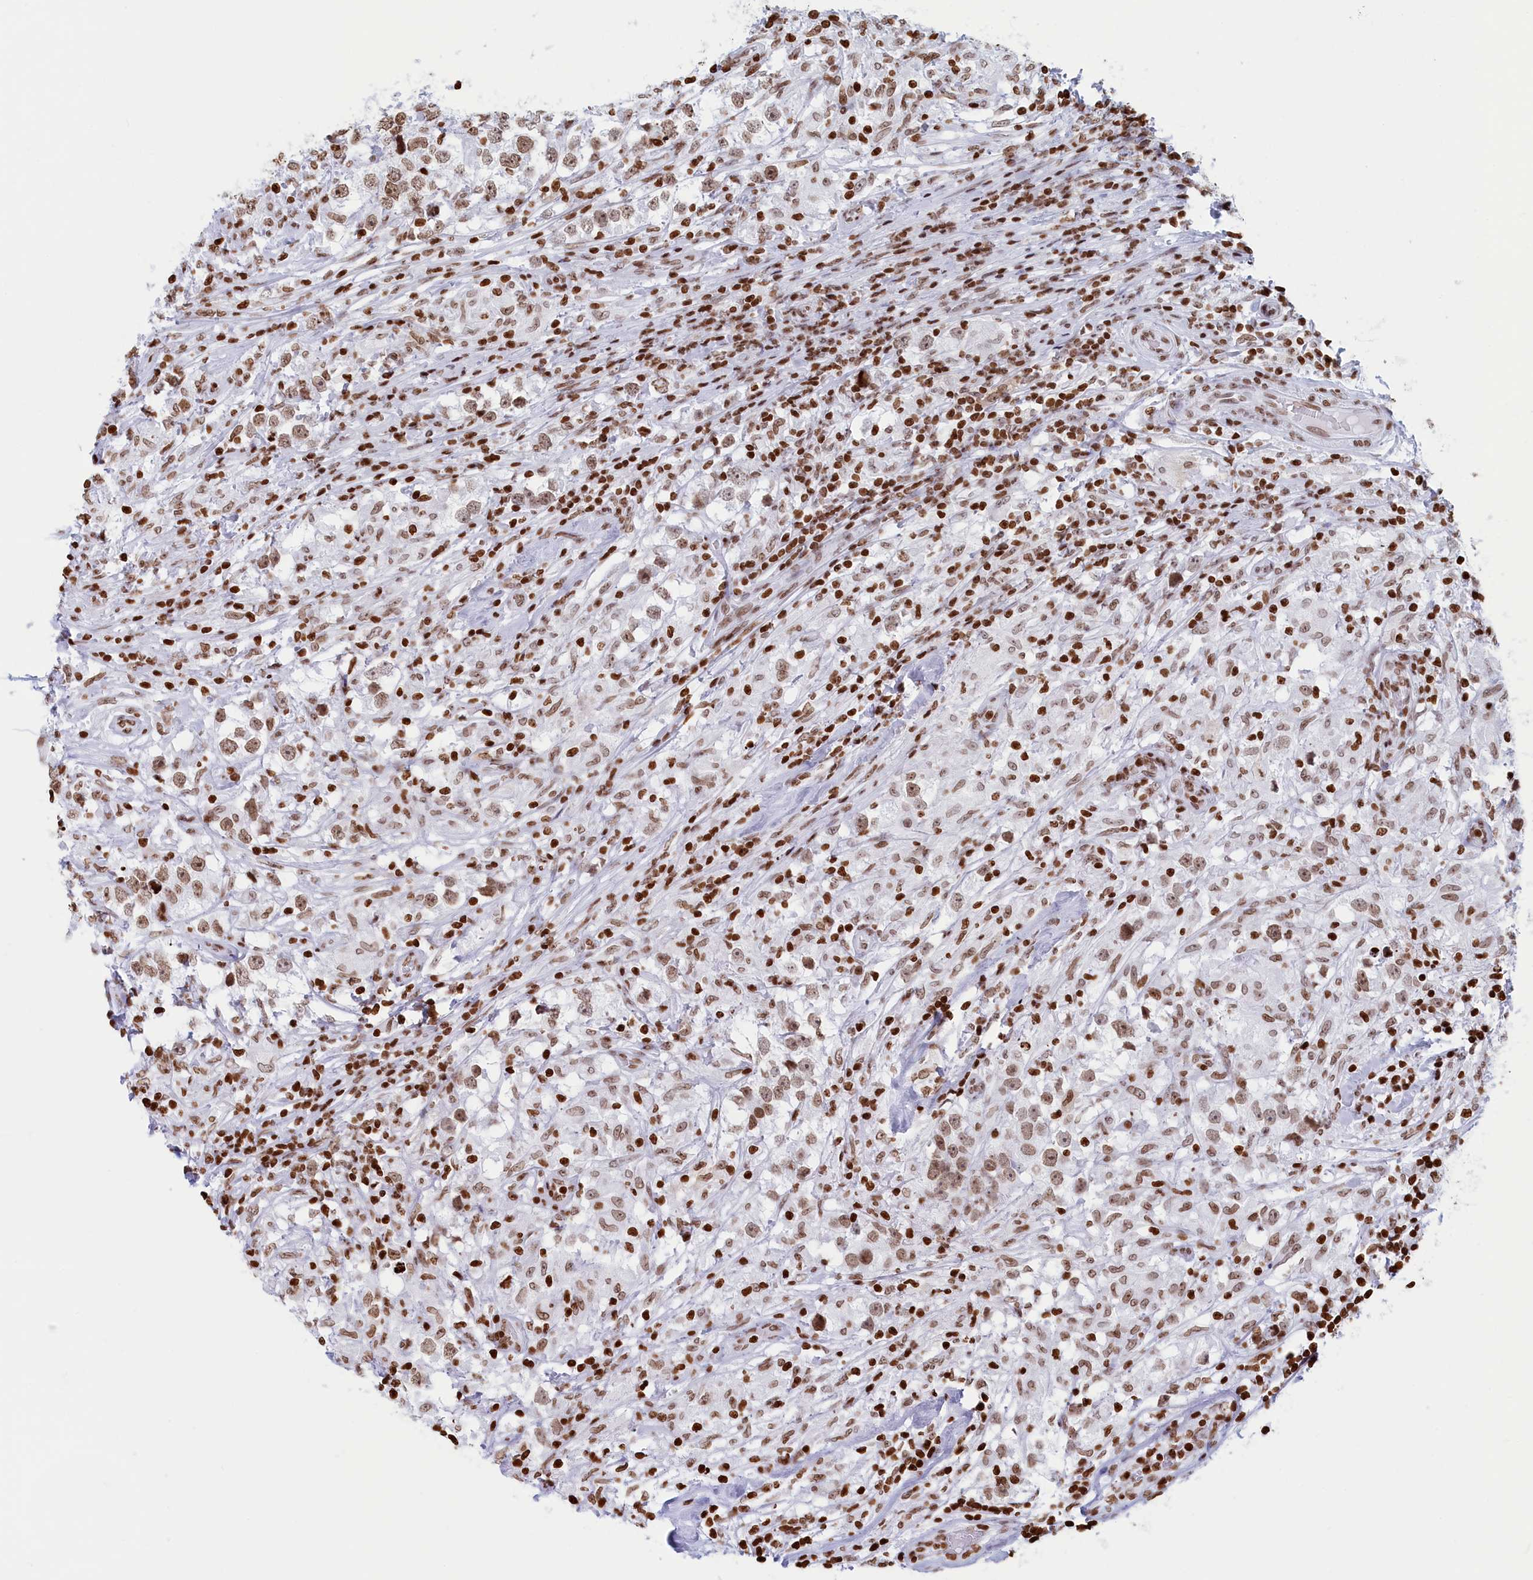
{"staining": {"intensity": "moderate", "quantity": ">75%", "location": "nuclear"}, "tissue": "testis cancer", "cell_type": "Tumor cells", "image_type": "cancer", "snomed": [{"axis": "morphology", "description": "Seminoma, NOS"}, {"axis": "topography", "description": "Testis"}], "caption": "Tumor cells display moderate nuclear expression in about >75% of cells in seminoma (testis). The staining was performed using DAB (3,3'-diaminobenzidine) to visualize the protein expression in brown, while the nuclei were stained in blue with hematoxylin (Magnification: 20x).", "gene": "APOBEC3A", "patient": {"sex": "male", "age": 46}}